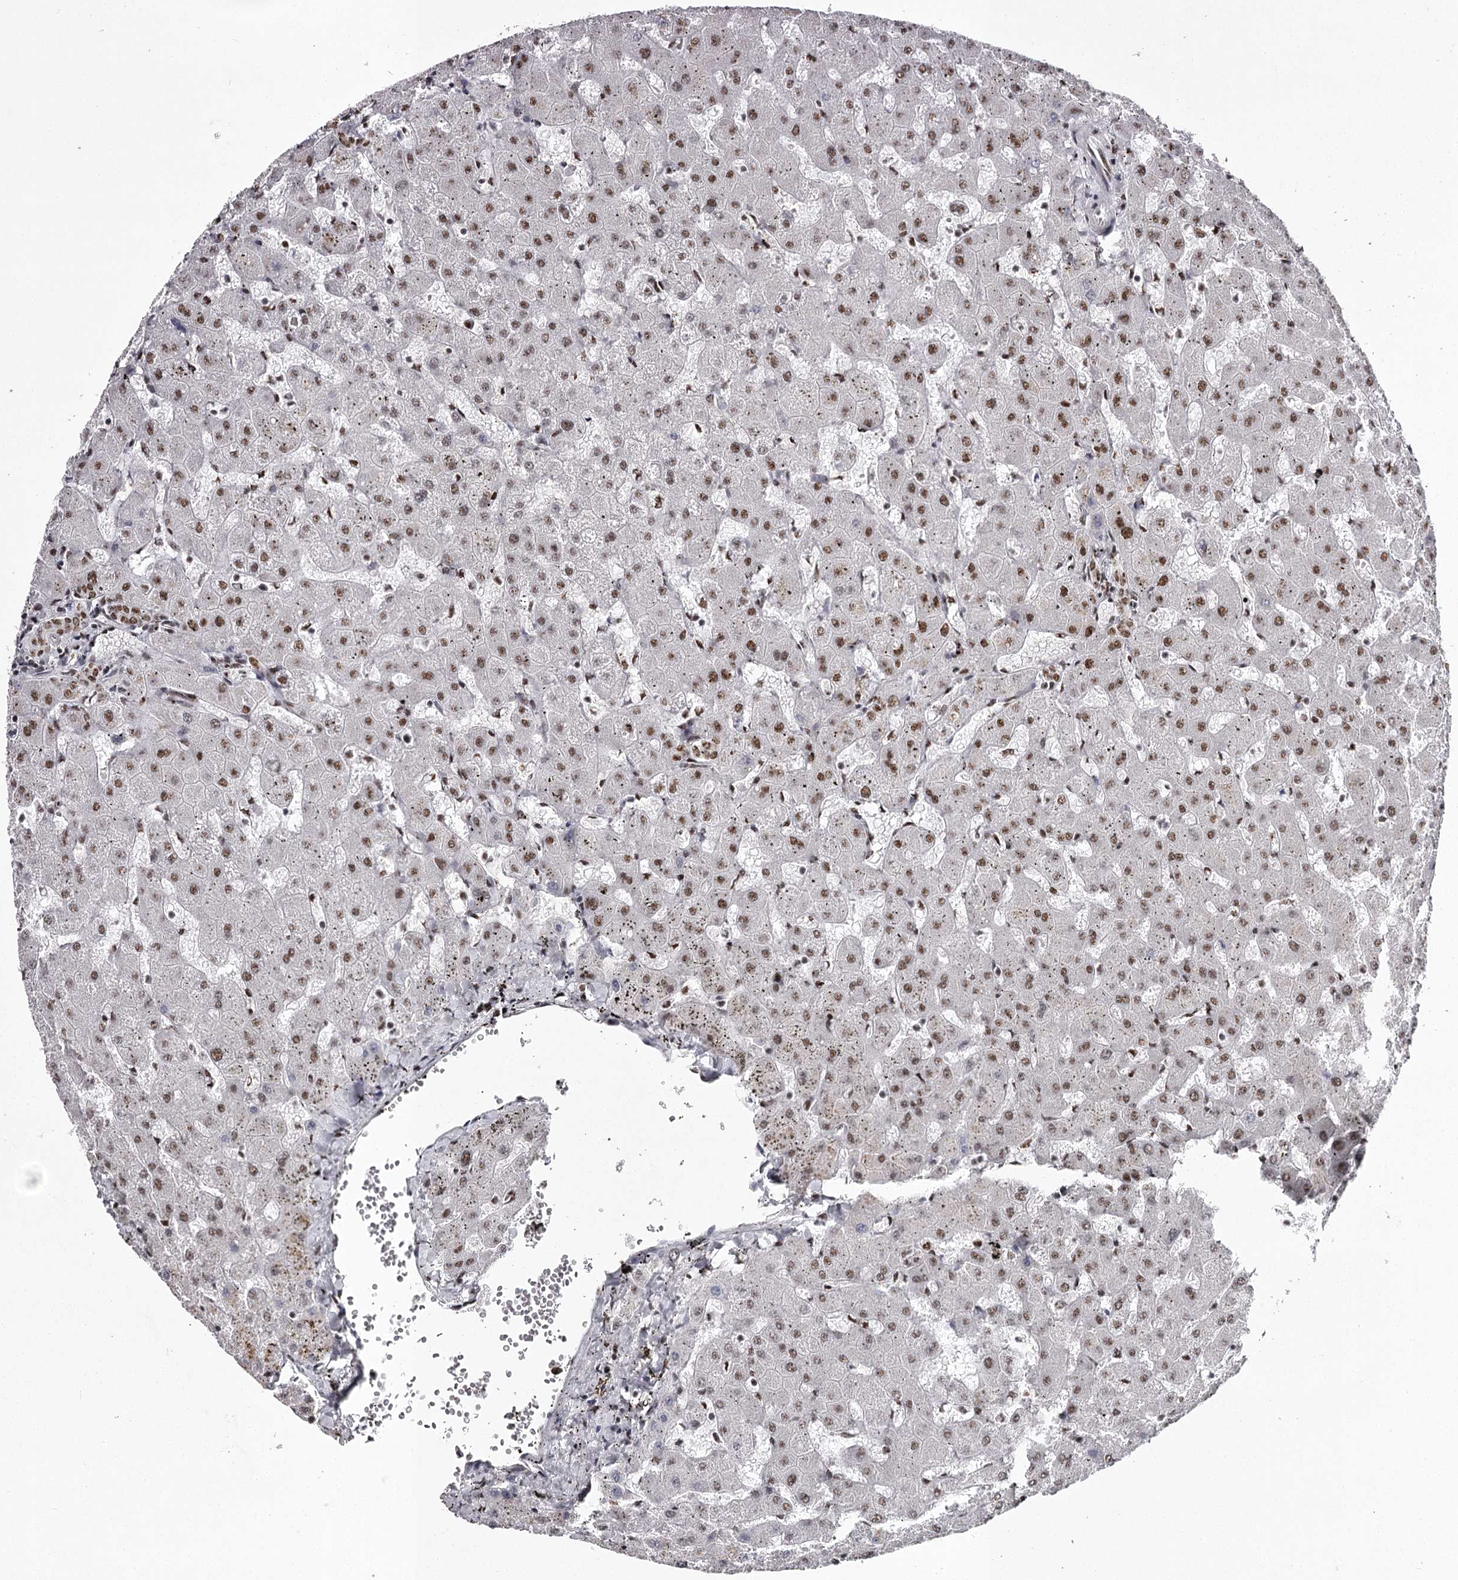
{"staining": {"intensity": "moderate", "quantity": ">75%", "location": "nuclear"}, "tissue": "liver", "cell_type": "Cholangiocytes", "image_type": "normal", "snomed": [{"axis": "morphology", "description": "Normal tissue, NOS"}, {"axis": "topography", "description": "Liver"}], "caption": "Human liver stained with a brown dye reveals moderate nuclear positive positivity in approximately >75% of cholangiocytes.", "gene": "PSPC1", "patient": {"sex": "female", "age": 63}}